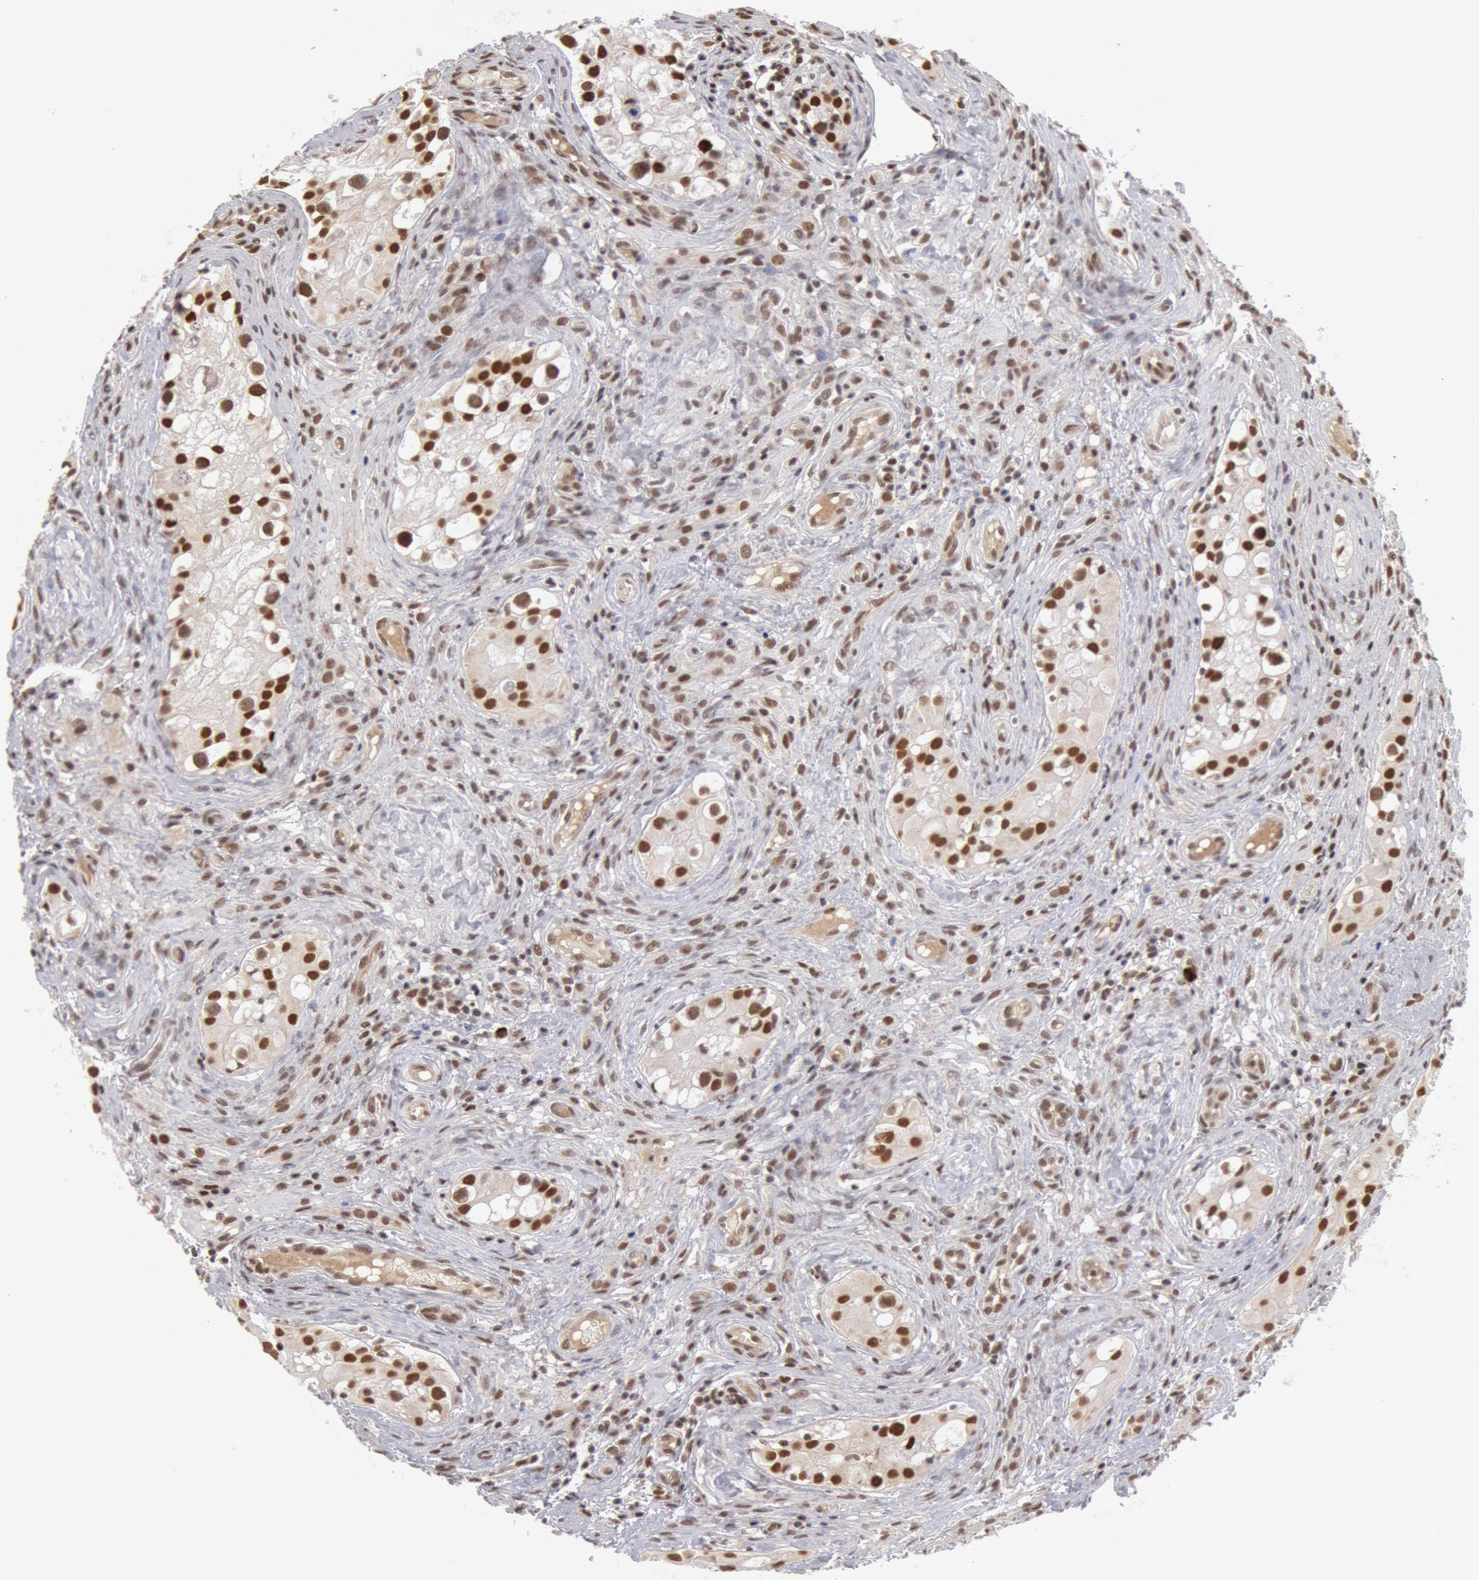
{"staining": {"intensity": "weak", "quantity": "25%-75%", "location": "nuclear"}, "tissue": "testis cancer", "cell_type": "Tumor cells", "image_type": "cancer", "snomed": [{"axis": "morphology", "description": "Carcinoma, Embryonal, NOS"}, {"axis": "topography", "description": "Testis"}], "caption": "Immunohistochemistry of human testis cancer exhibits low levels of weak nuclear expression in approximately 25%-75% of tumor cells.", "gene": "PPP4R3B", "patient": {"sex": "male", "age": 31}}